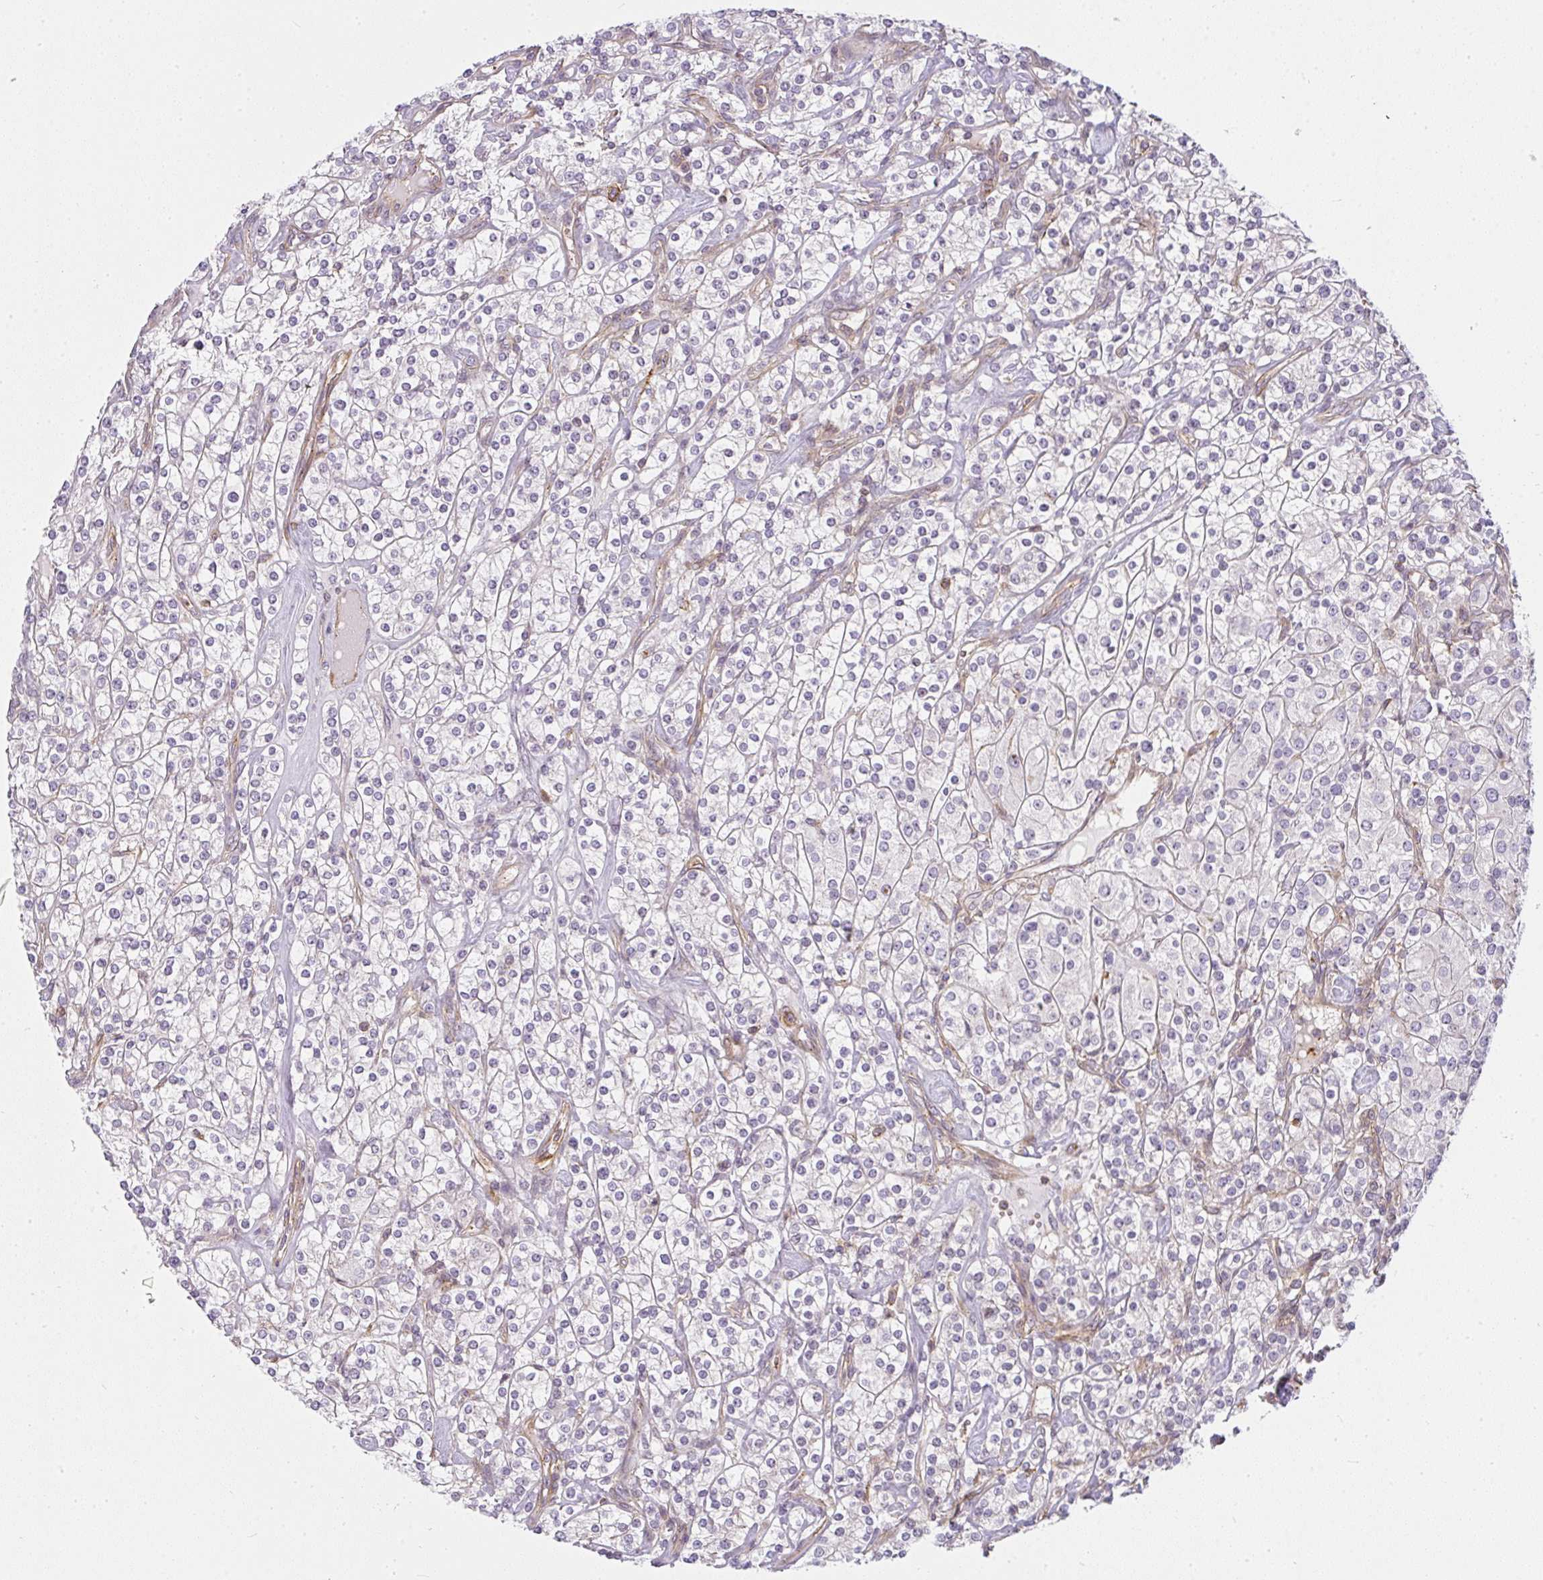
{"staining": {"intensity": "negative", "quantity": "none", "location": "none"}, "tissue": "renal cancer", "cell_type": "Tumor cells", "image_type": "cancer", "snomed": [{"axis": "morphology", "description": "Adenocarcinoma, NOS"}, {"axis": "topography", "description": "Kidney"}], "caption": "The immunohistochemistry (IHC) photomicrograph has no significant staining in tumor cells of renal cancer (adenocarcinoma) tissue.", "gene": "SULF1", "patient": {"sex": "male", "age": 77}}